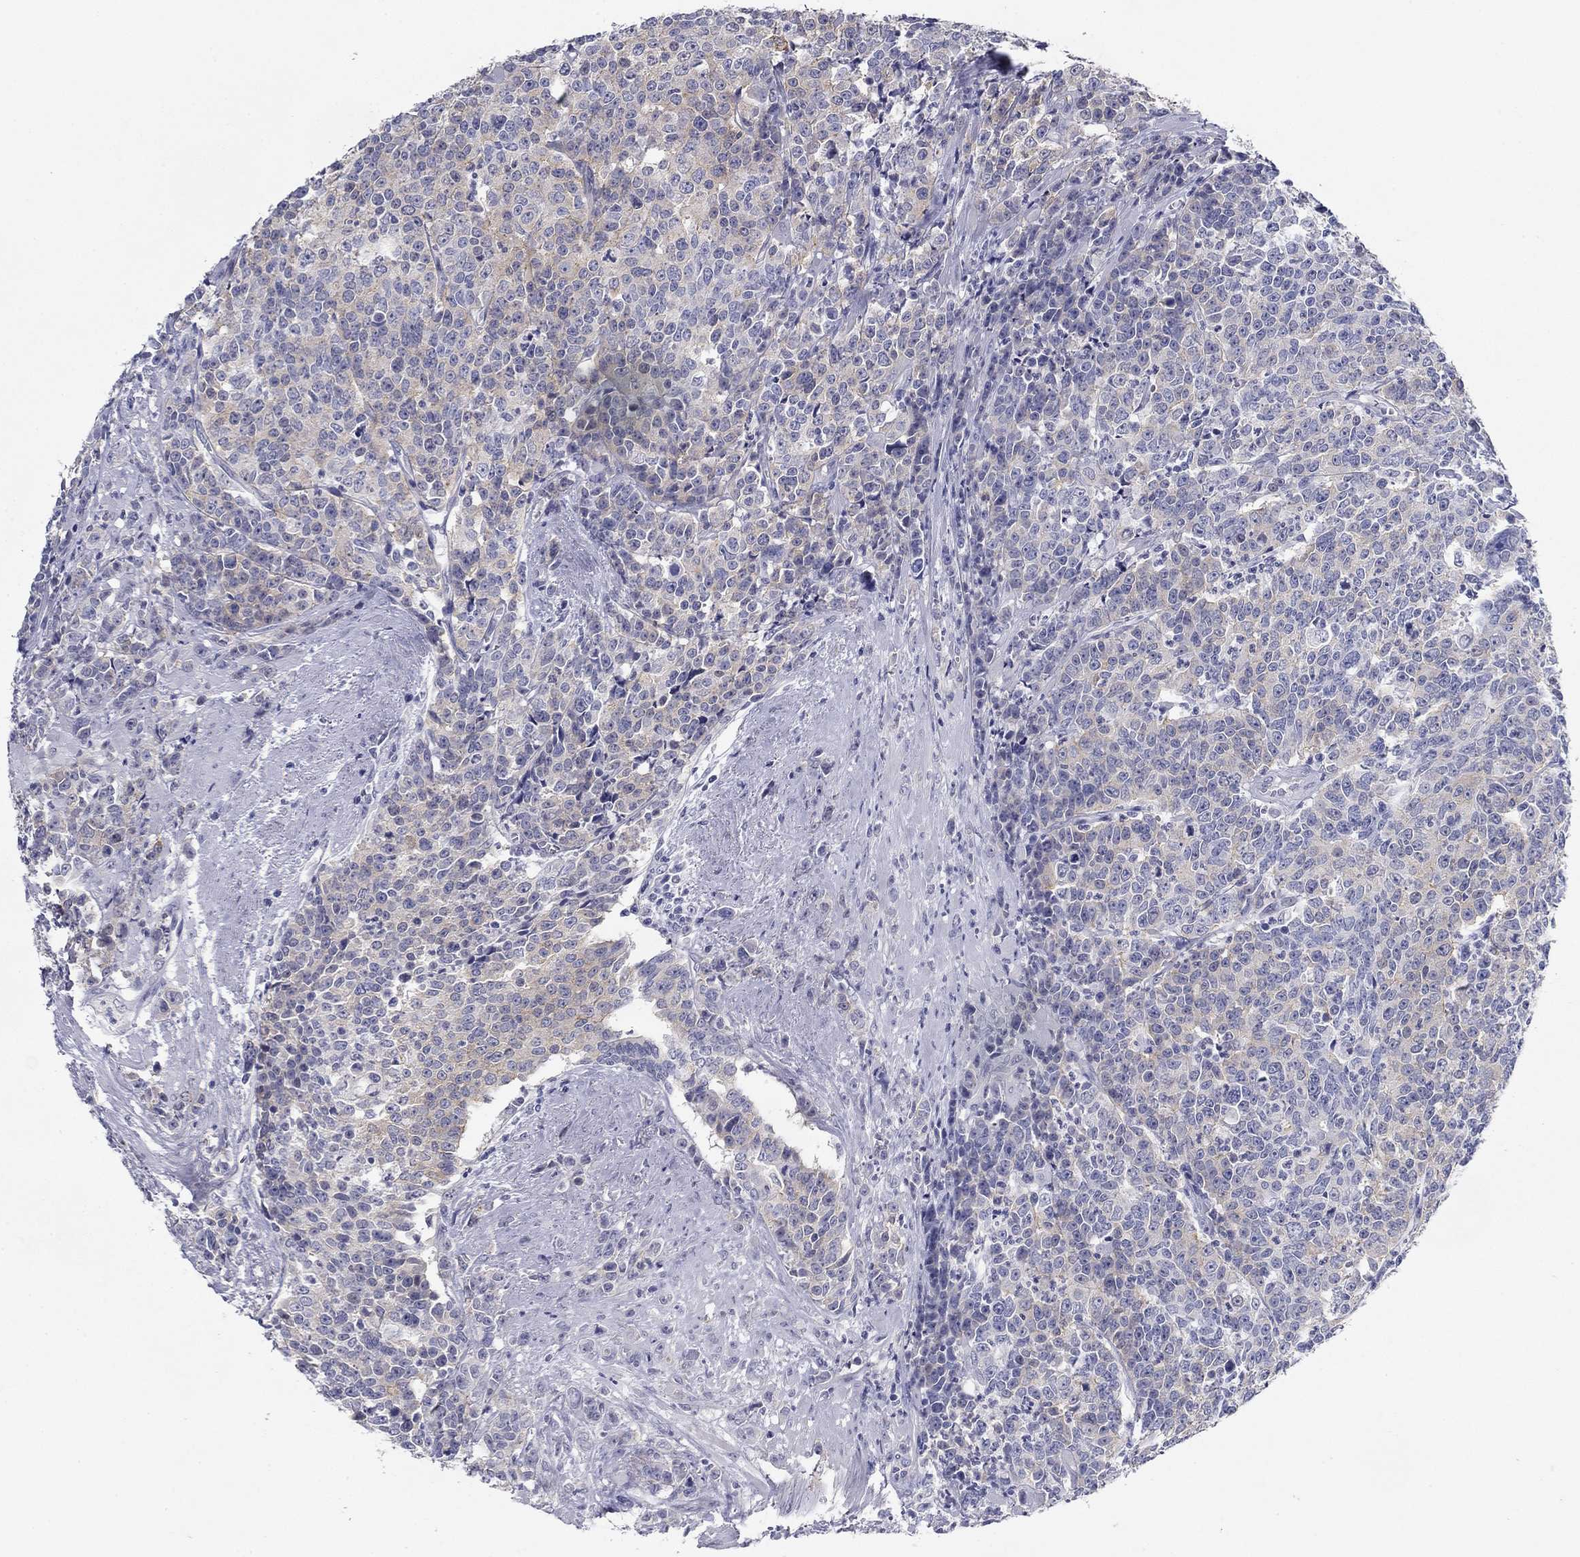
{"staining": {"intensity": "weak", "quantity": "<25%", "location": "cytoplasmic/membranous"}, "tissue": "prostate cancer", "cell_type": "Tumor cells", "image_type": "cancer", "snomed": [{"axis": "morphology", "description": "Adenocarcinoma, NOS"}, {"axis": "topography", "description": "Prostate"}], "caption": "DAB (3,3'-diaminobenzidine) immunohistochemical staining of human prostate cancer (adenocarcinoma) demonstrates no significant expression in tumor cells.", "gene": "PLS1", "patient": {"sex": "male", "age": 67}}